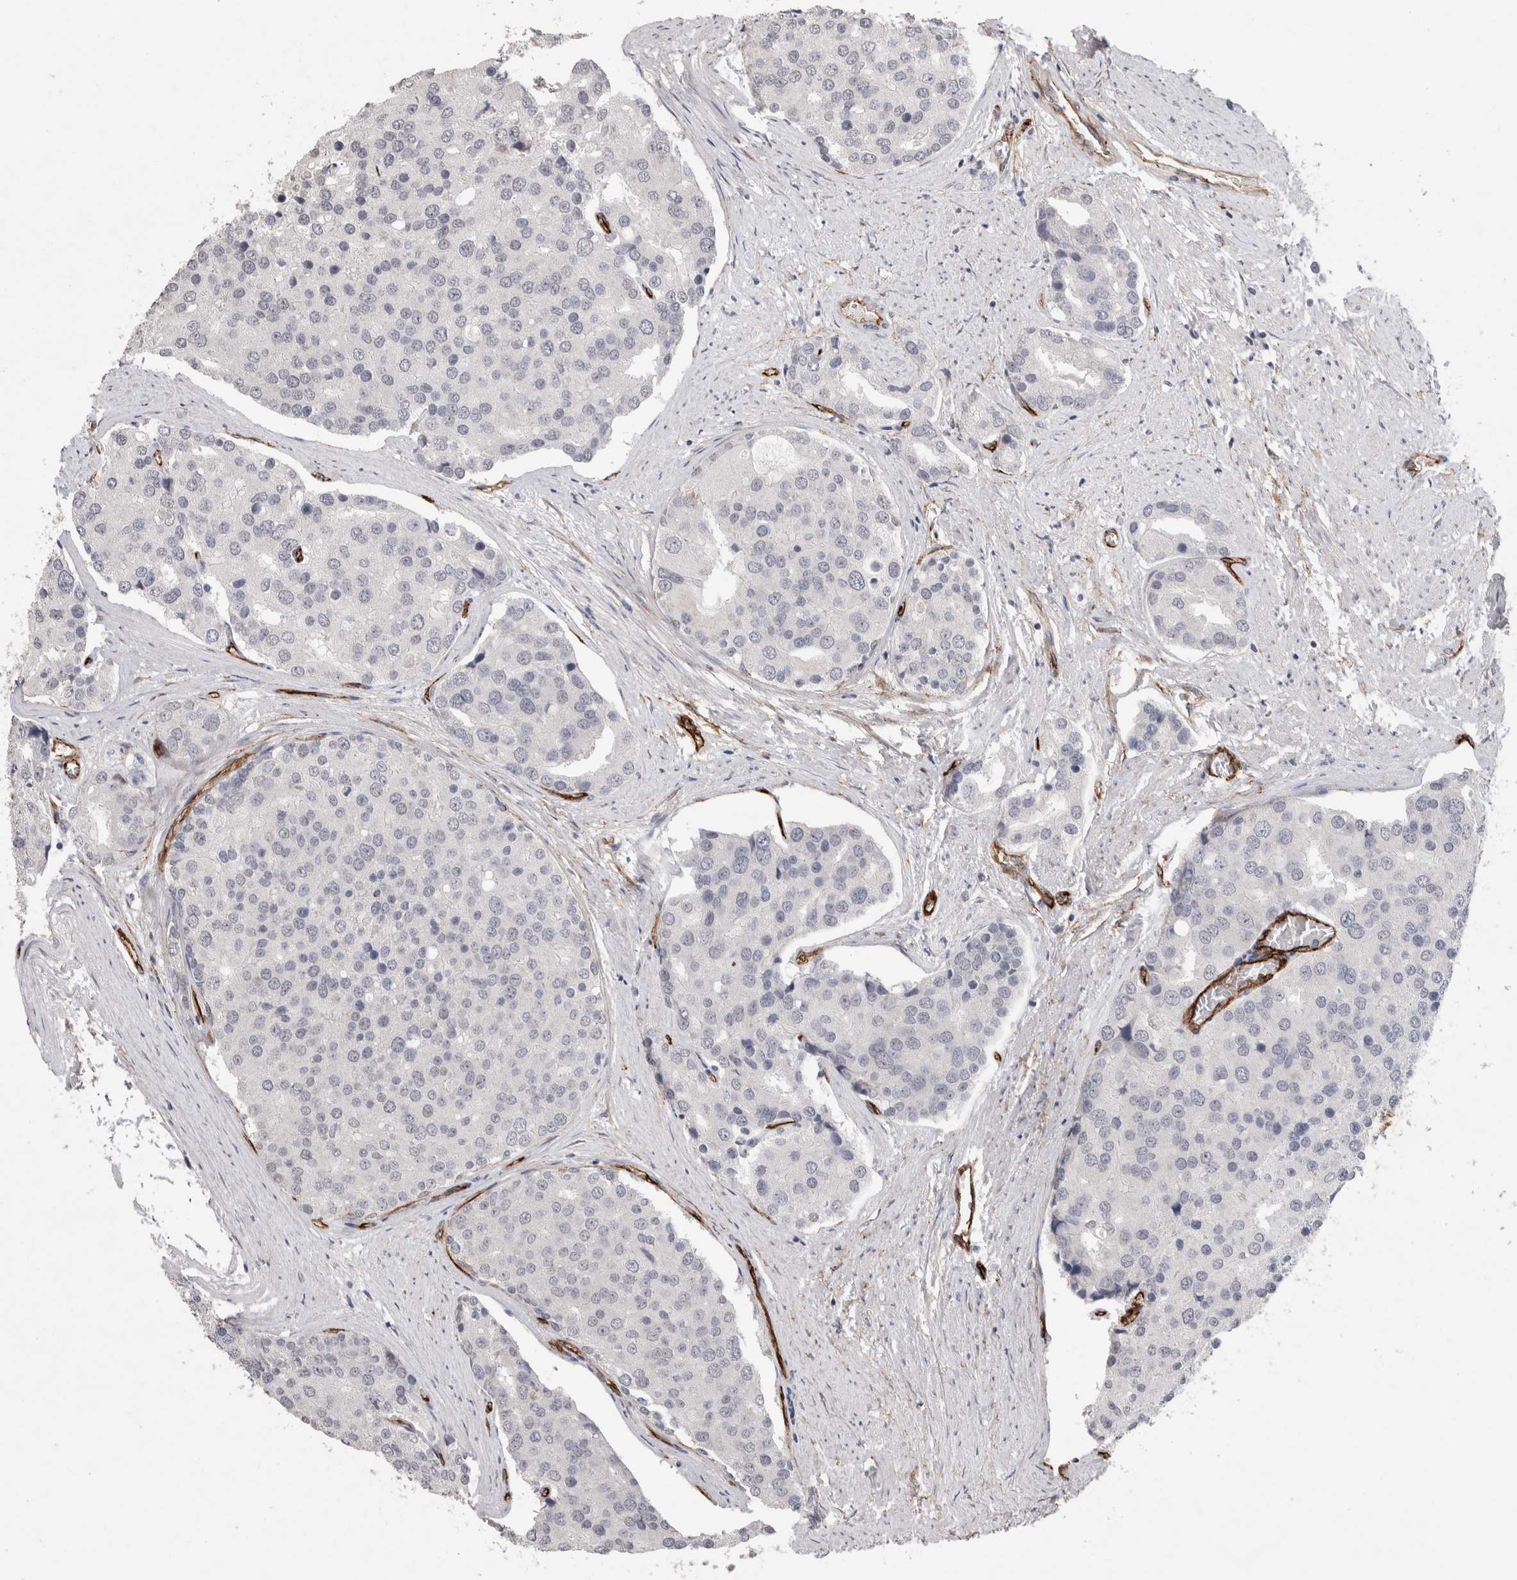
{"staining": {"intensity": "negative", "quantity": "none", "location": "none"}, "tissue": "prostate cancer", "cell_type": "Tumor cells", "image_type": "cancer", "snomed": [{"axis": "morphology", "description": "Adenocarcinoma, High grade"}, {"axis": "topography", "description": "Prostate"}], "caption": "Immunohistochemistry (IHC) histopathology image of prostate cancer (high-grade adenocarcinoma) stained for a protein (brown), which displays no staining in tumor cells.", "gene": "CDH13", "patient": {"sex": "male", "age": 50}}